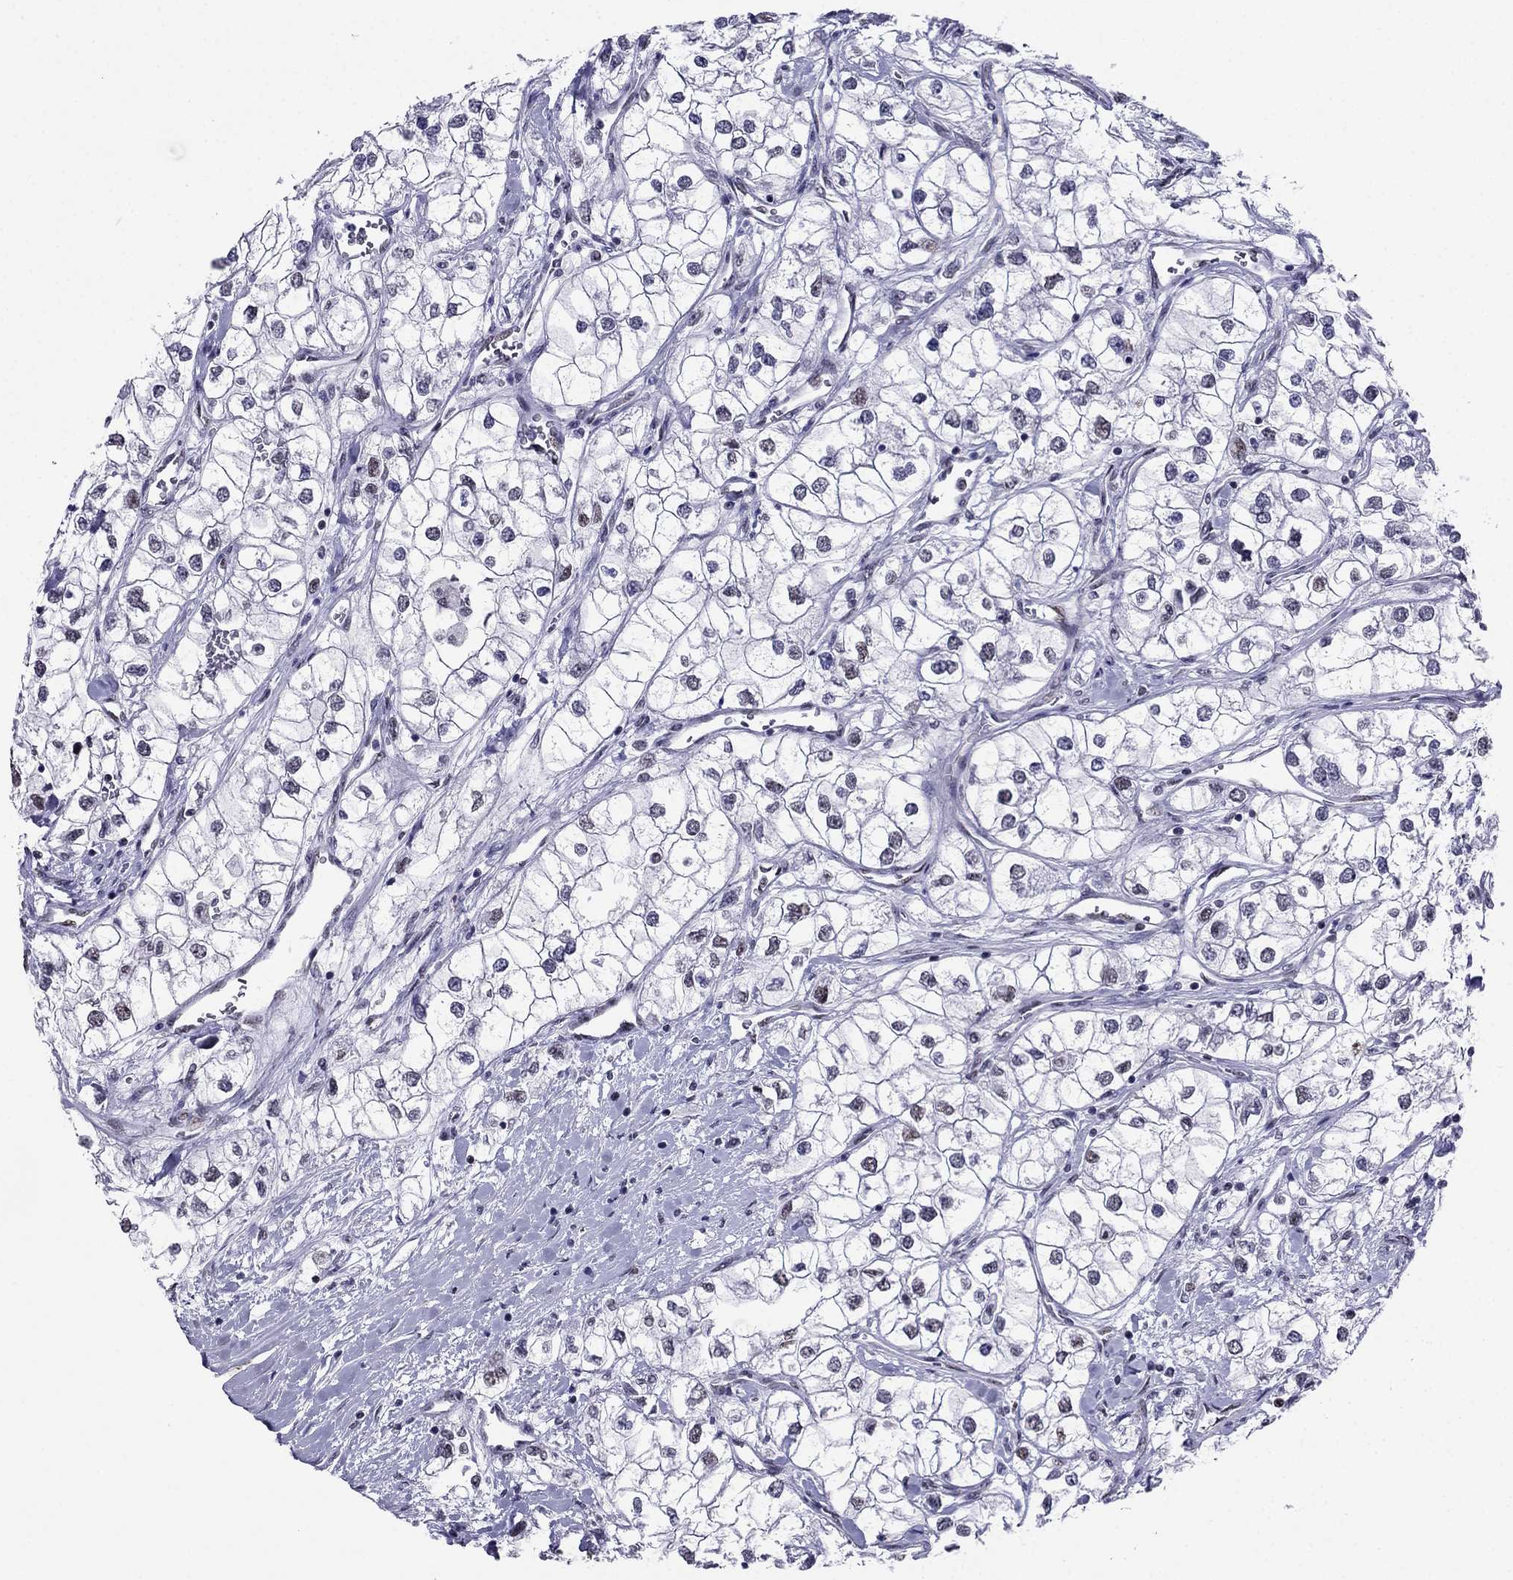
{"staining": {"intensity": "weak", "quantity": "<25%", "location": "nuclear"}, "tissue": "renal cancer", "cell_type": "Tumor cells", "image_type": "cancer", "snomed": [{"axis": "morphology", "description": "Adenocarcinoma, NOS"}, {"axis": "topography", "description": "Kidney"}], "caption": "This photomicrograph is of renal adenocarcinoma stained with immunohistochemistry (IHC) to label a protein in brown with the nuclei are counter-stained blue. There is no expression in tumor cells.", "gene": "PPM1G", "patient": {"sex": "male", "age": 59}}